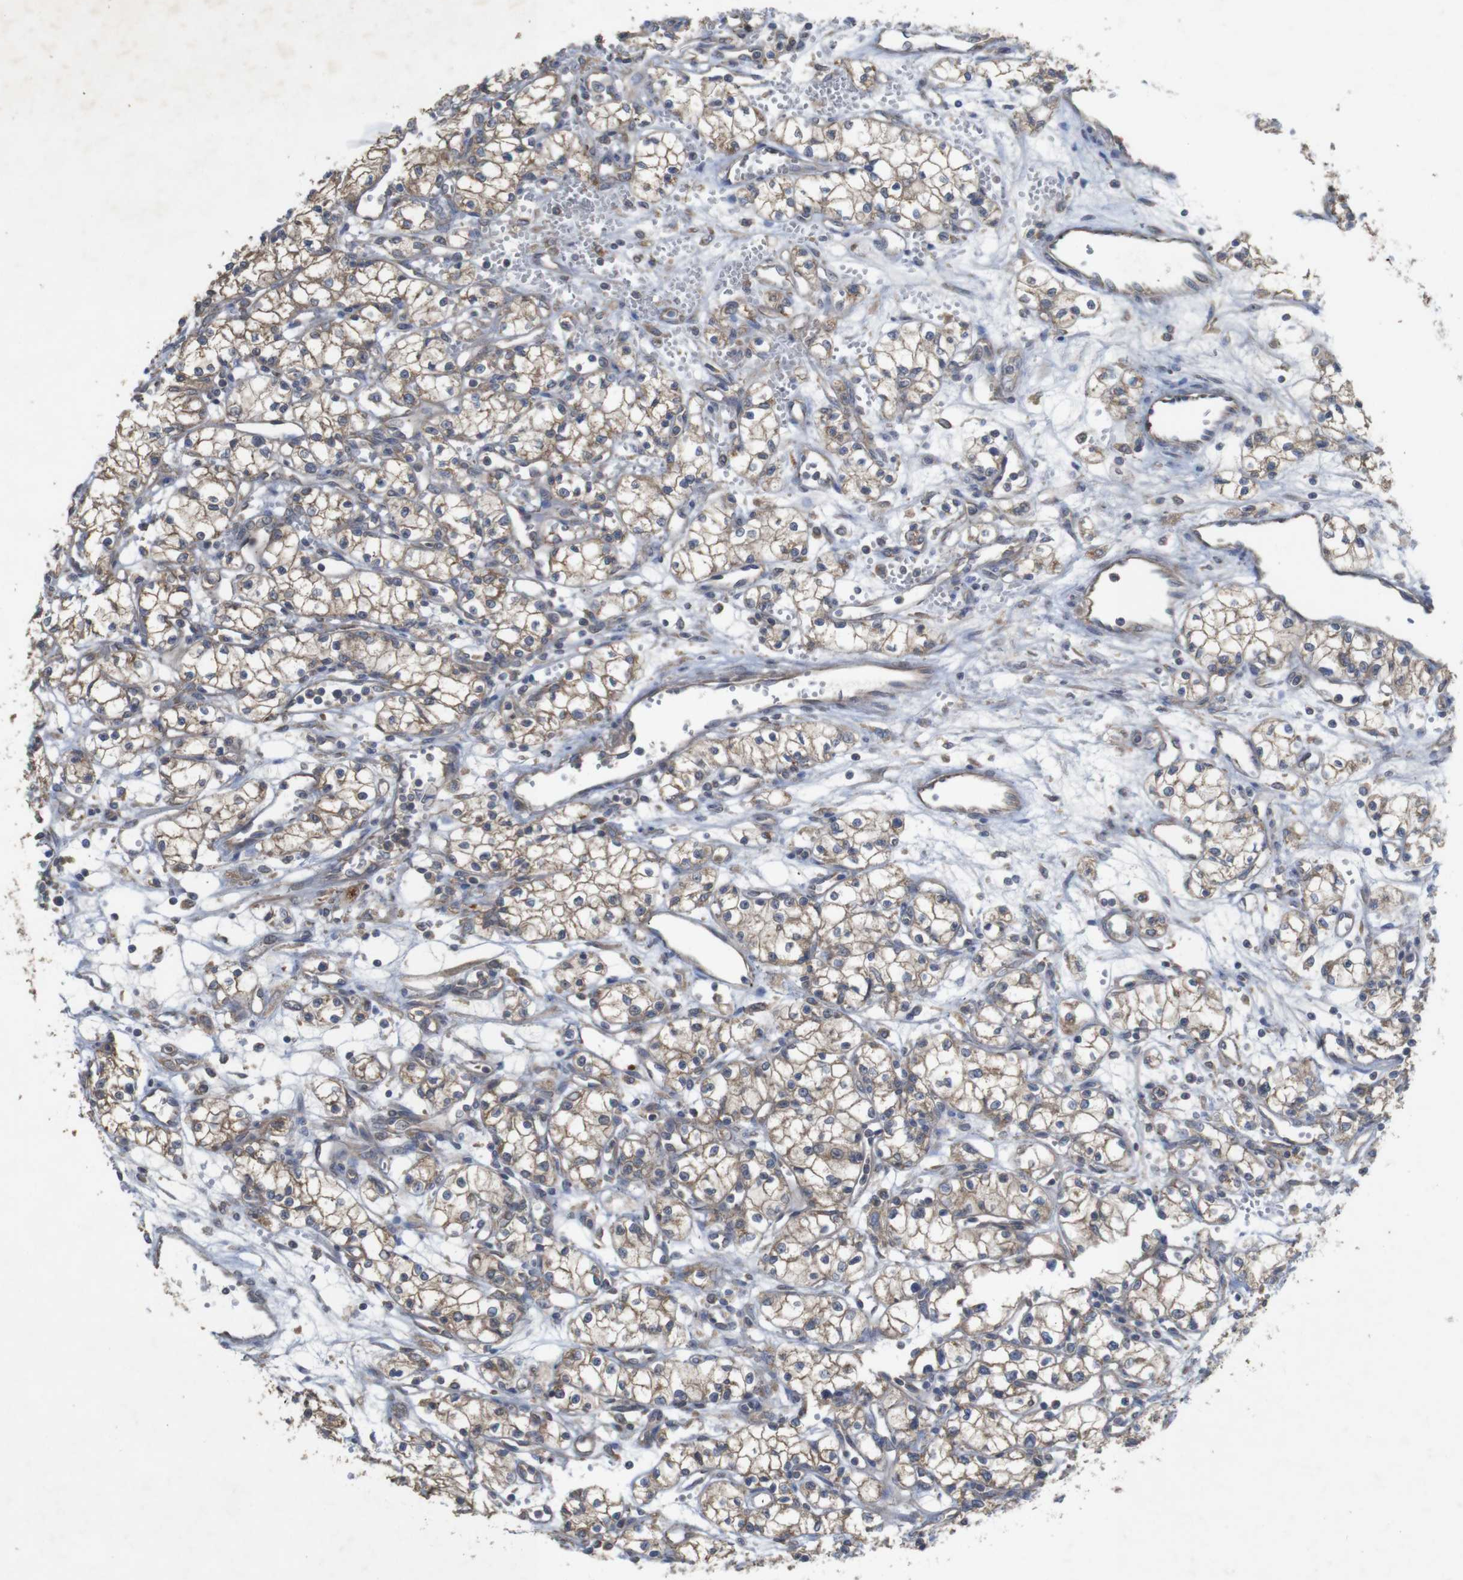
{"staining": {"intensity": "weak", "quantity": ">75%", "location": "cytoplasmic/membranous"}, "tissue": "renal cancer", "cell_type": "Tumor cells", "image_type": "cancer", "snomed": [{"axis": "morphology", "description": "Normal tissue, NOS"}, {"axis": "morphology", "description": "Adenocarcinoma, NOS"}, {"axis": "topography", "description": "Kidney"}], "caption": "A high-resolution image shows immunohistochemistry (IHC) staining of adenocarcinoma (renal), which displays weak cytoplasmic/membranous positivity in approximately >75% of tumor cells.", "gene": "KCNS3", "patient": {"sex": "male", "age": 59}}